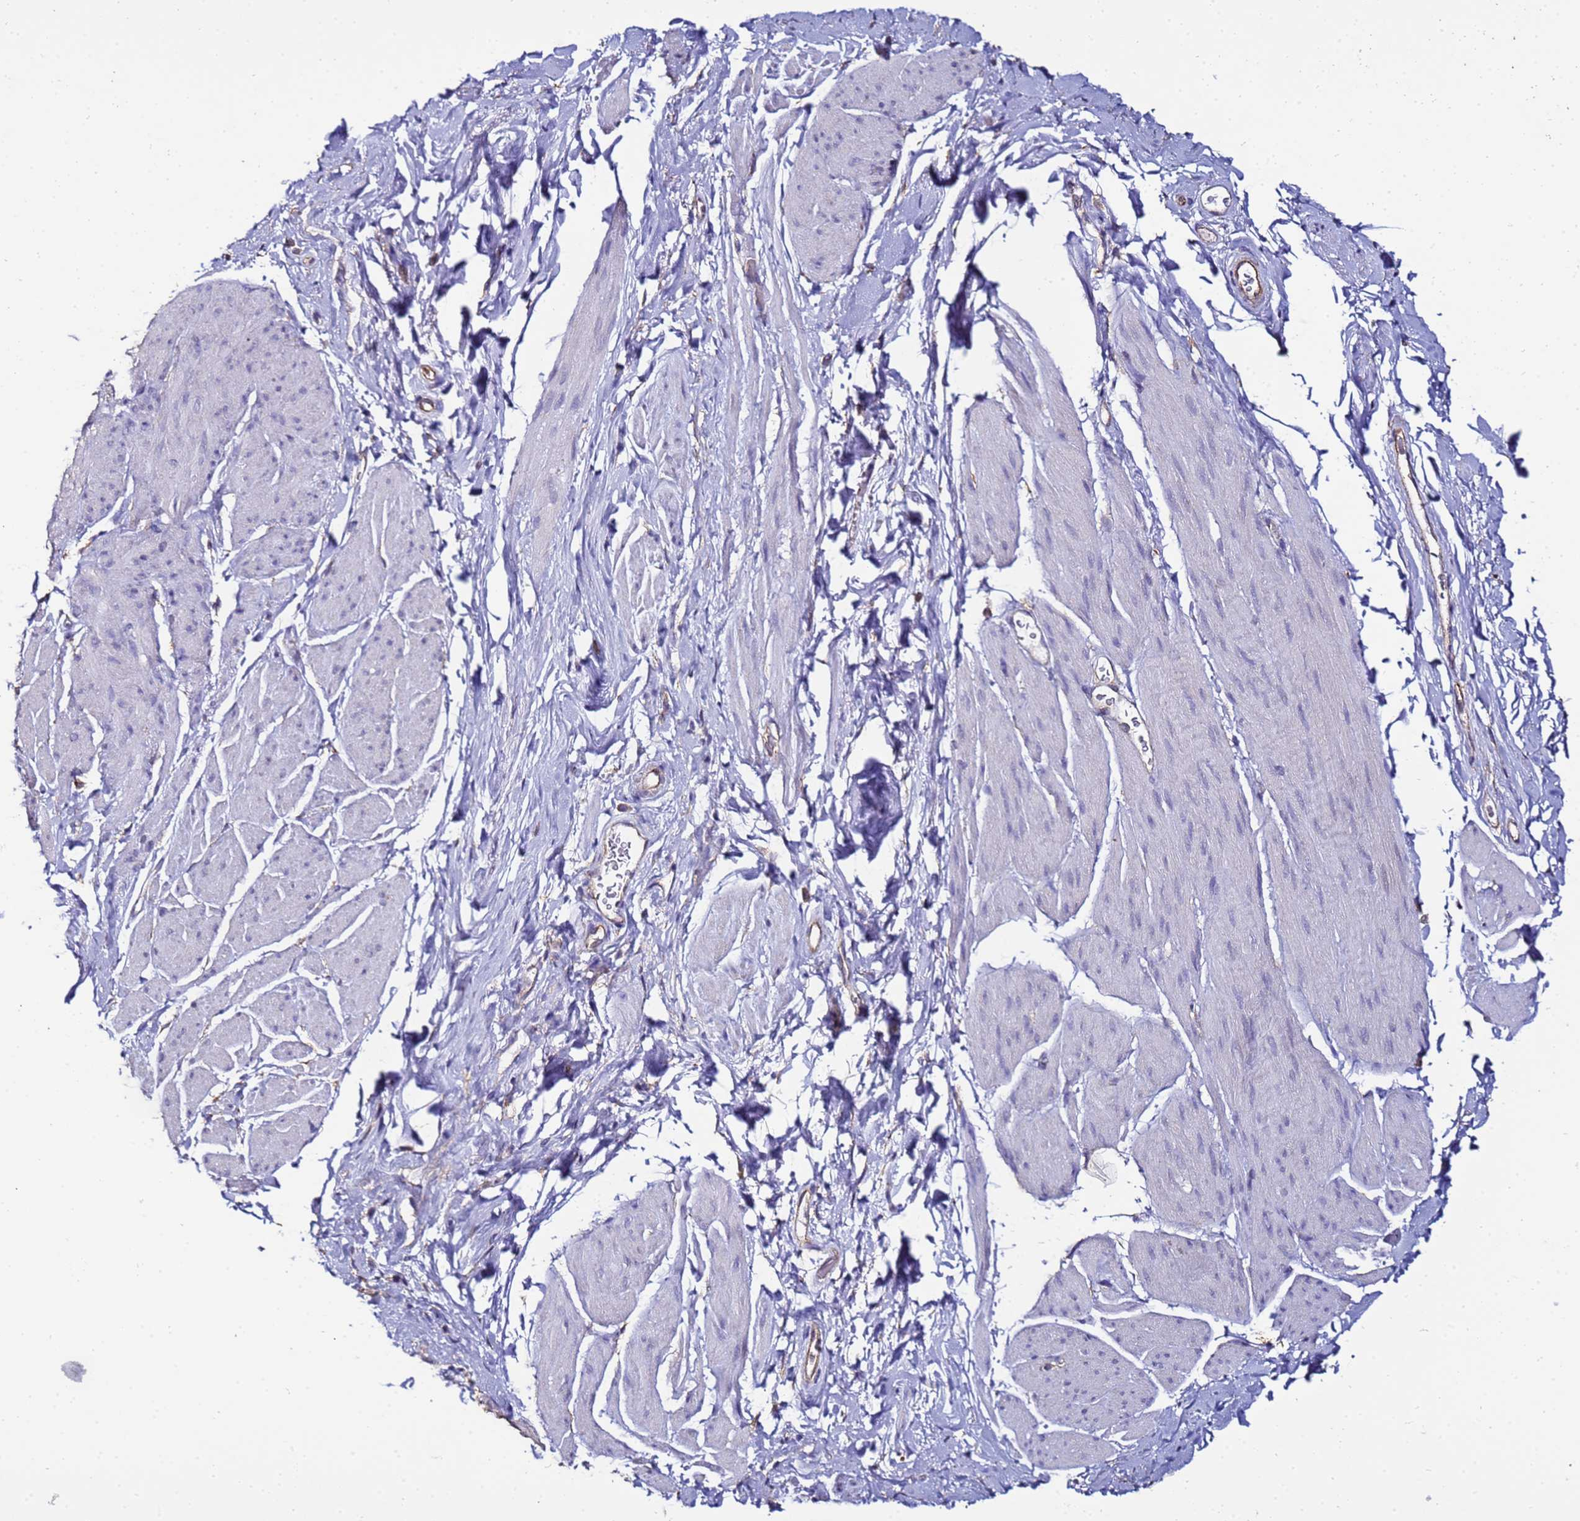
{"staining": {"intensity": "negative", "quantity": "none", "location": "none"}, "tissue": "smooth muscle", "cell_type": "Smooth muscle cells", "image_type": "normal", "snomed": [{"axis": "morphology", "description": "Normal tissue, NOS"}, {"axis": "topography", "description": "Smooth muscle"}, {"axis": "topography", "description": "Peripheral nerve tissue"}], "caption": "DAB immunohistochemical staining of normal smooth muscle shows no significant staining in smooth muscle cells.", "gene": "ENOPH1", "patient": {"sex": "male", "age": 69}}